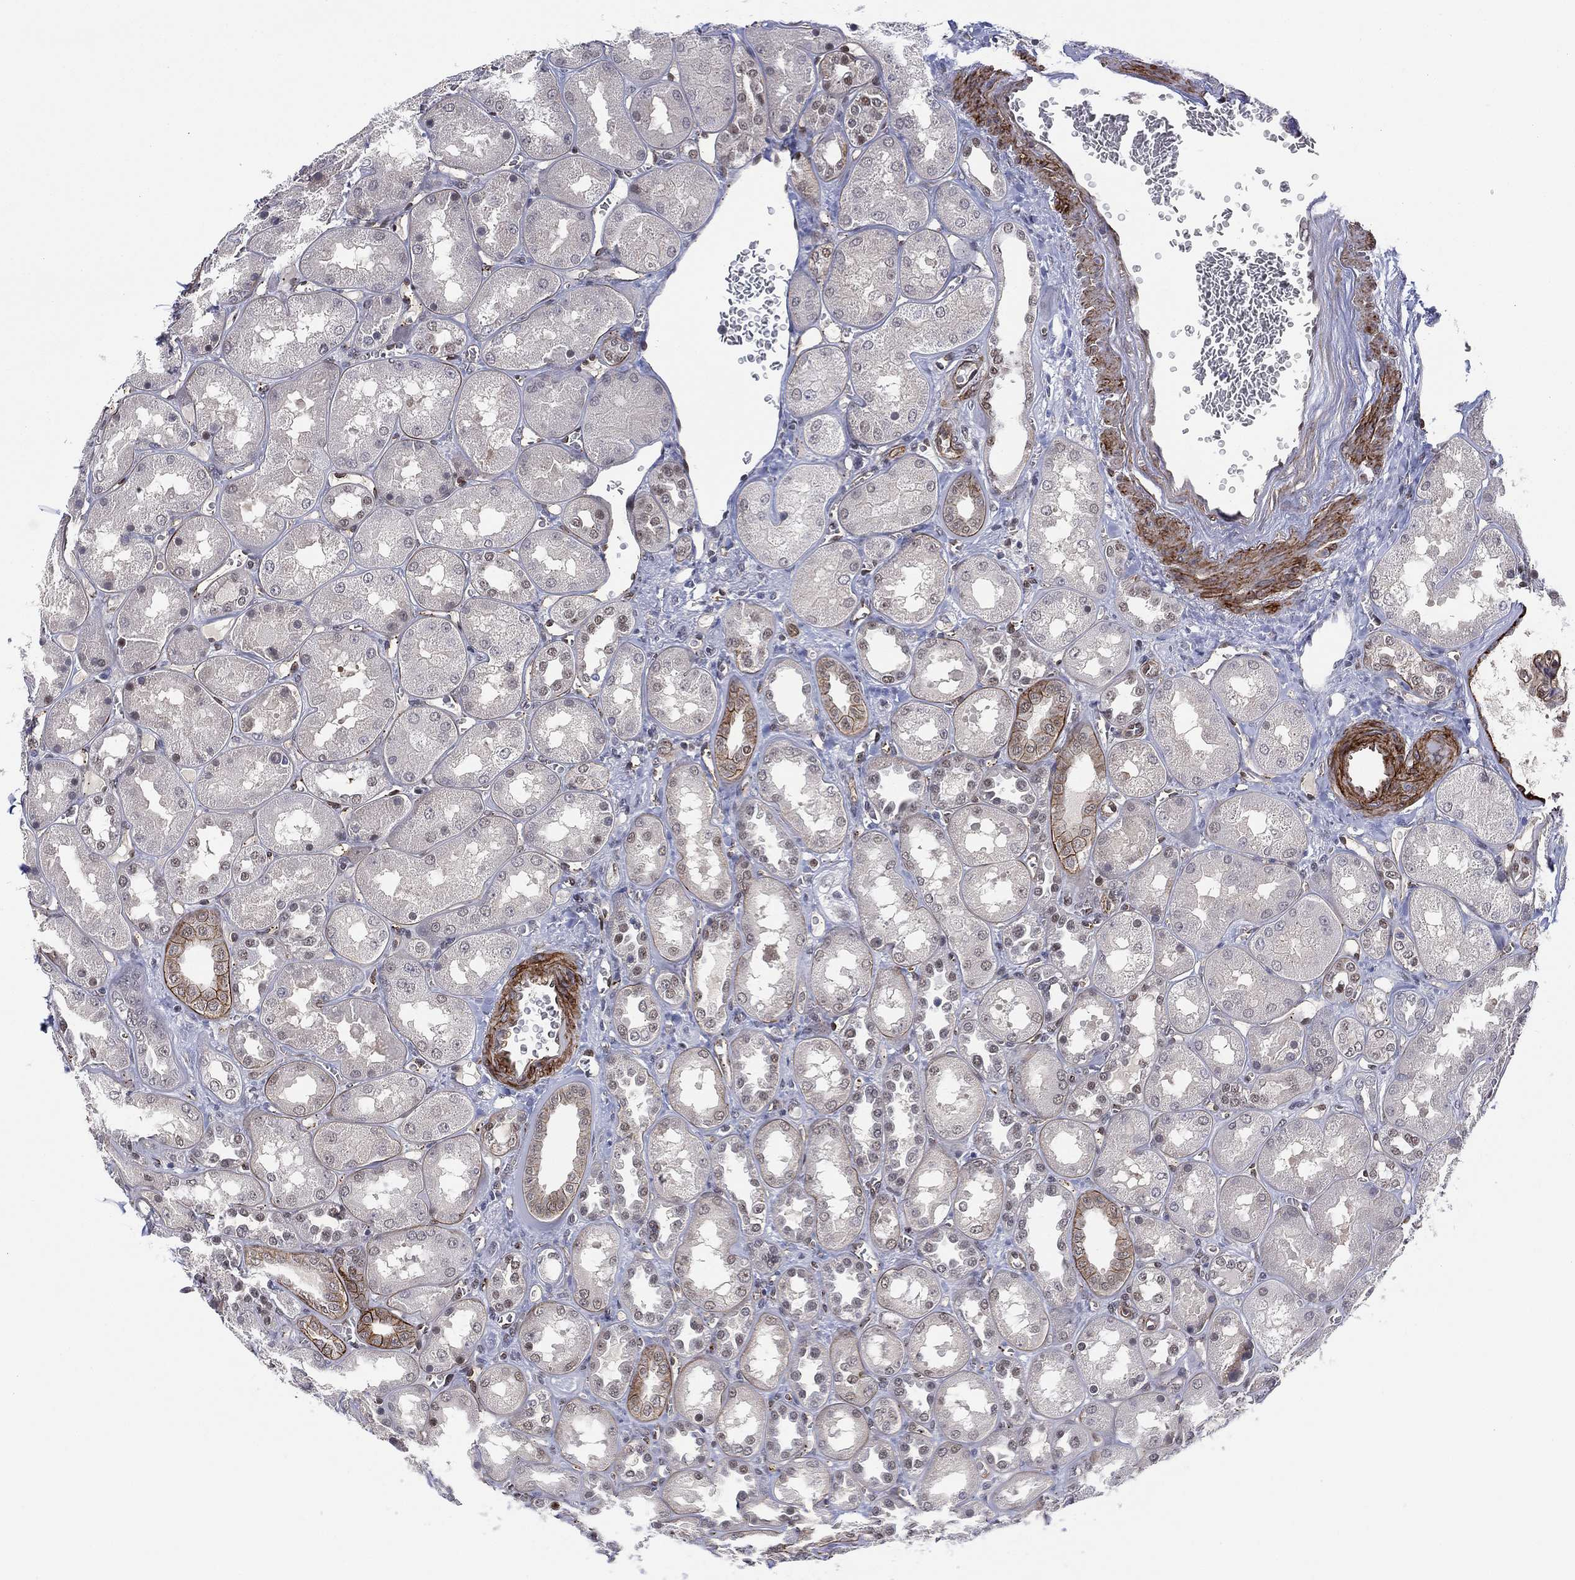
{"staining": {"intensity": "strong", "quantity": "<25%", "location": "cytoplasmic/membranous"}, "tissue": "kidney", "cell_type": "Cells in glomeruli", "image_type": "normal", "snomed": [{"axis": "morphology", "description": "Normal tissue, NOS"}, {"axis": "topography", "description": "Kidney"}], "caption": "Approximately <25% of cells in glomeruli in normal kidney display strong cytoplasmic/membranous protein staining as visualized by brown immunohistochemical staining.", "gene": "GSE1", "patient": {"sex": "male", "age": 73}}